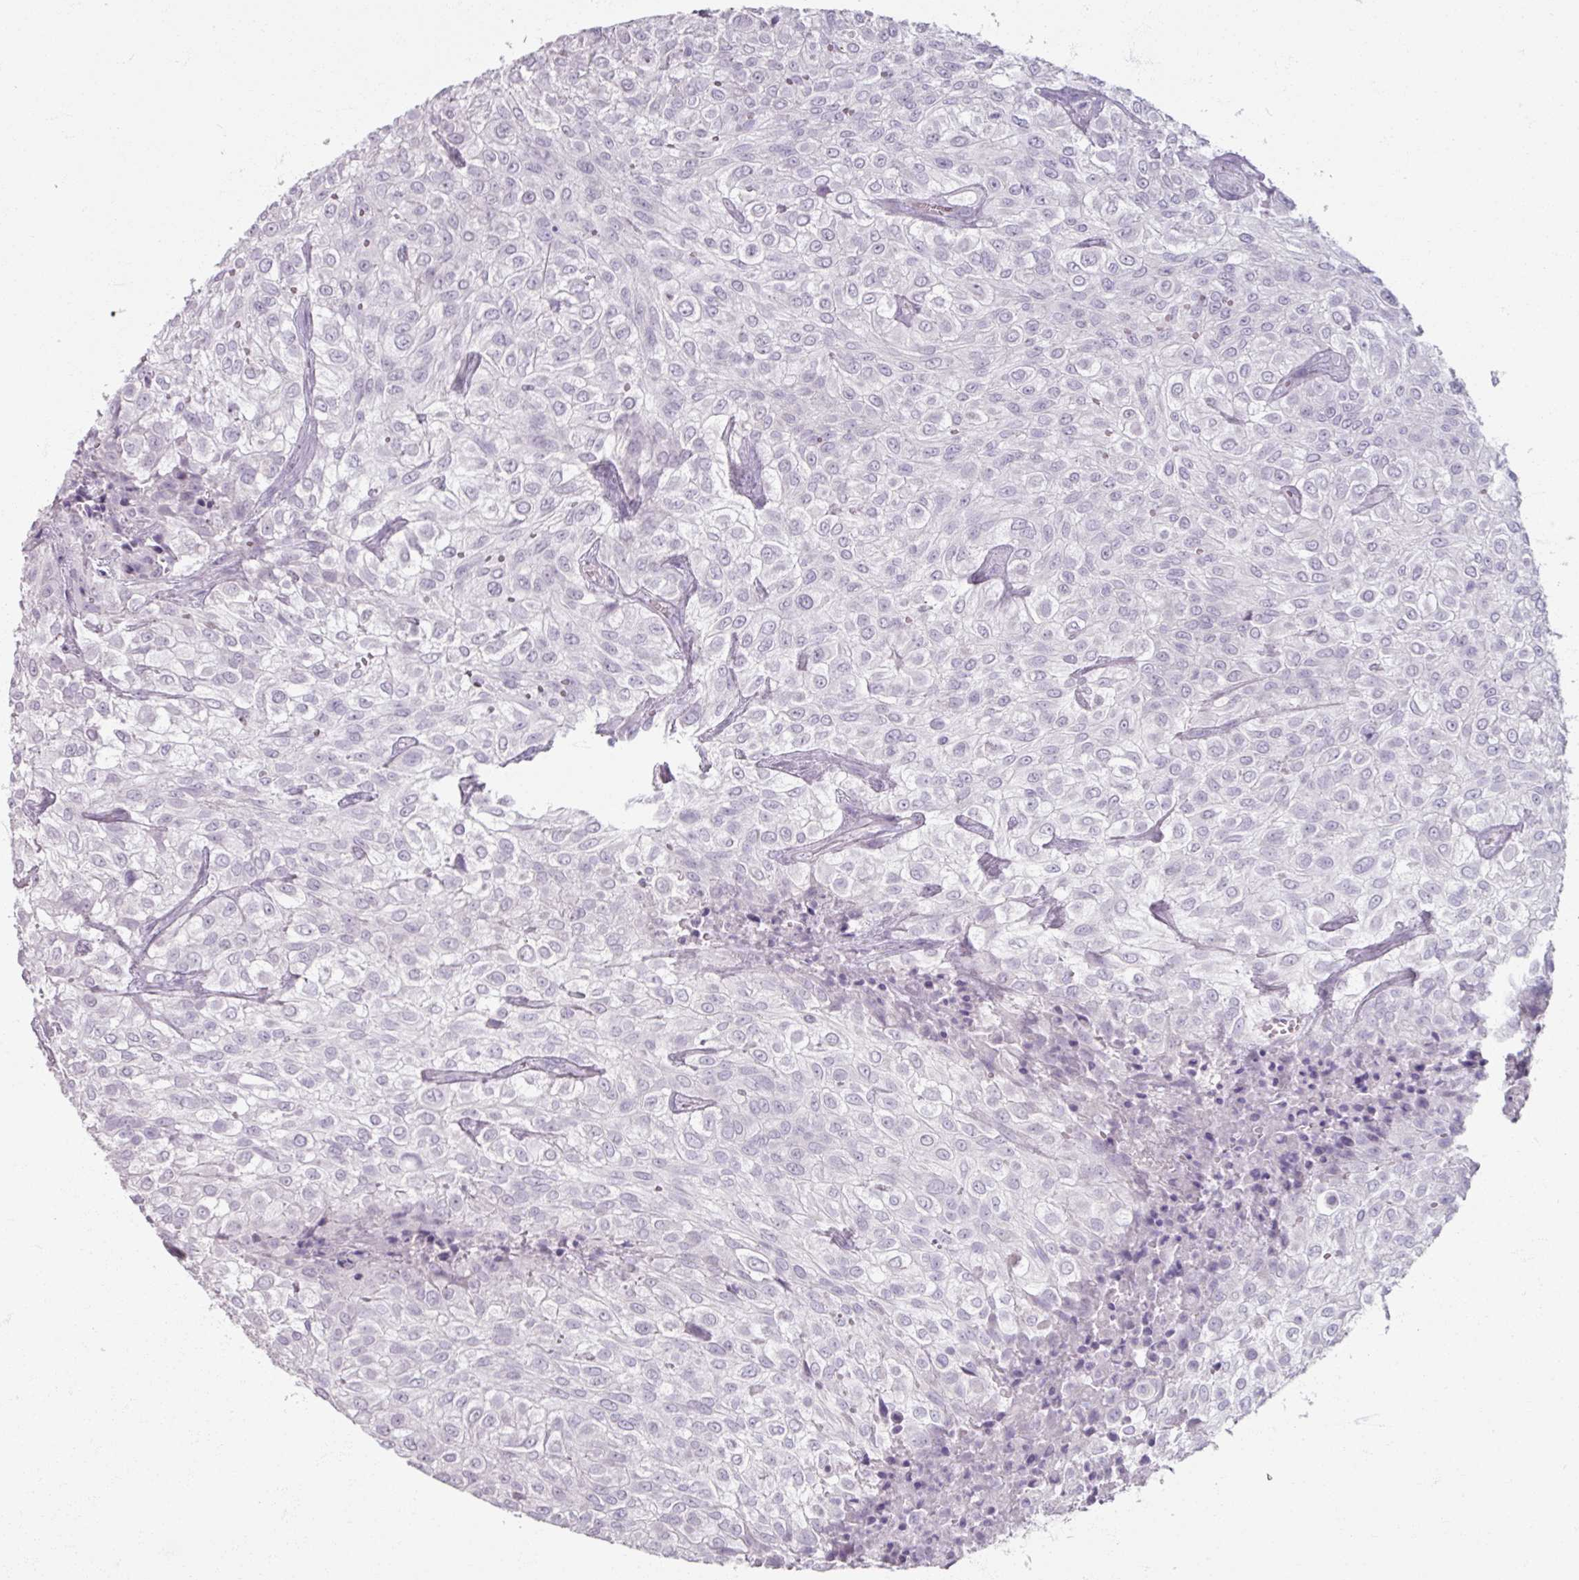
{"staining": {"intensity": "negative", "quantity": "none", "location": "none"}, "tissue": "urothelial cancer", "cell_type": "Tumor cells", "image_type": "cancer", "snomed": [{"axis": "morphology", "description": "Urothelial carcinoma, High grade"}, {"axis": "topography", "description": "Urinary bladder"}], "caption": "A micrograph of human urothelial cancer is negative for staining in tumor cells.", "gene": "TG", "patient": {"sex": "male", "age": 56}}